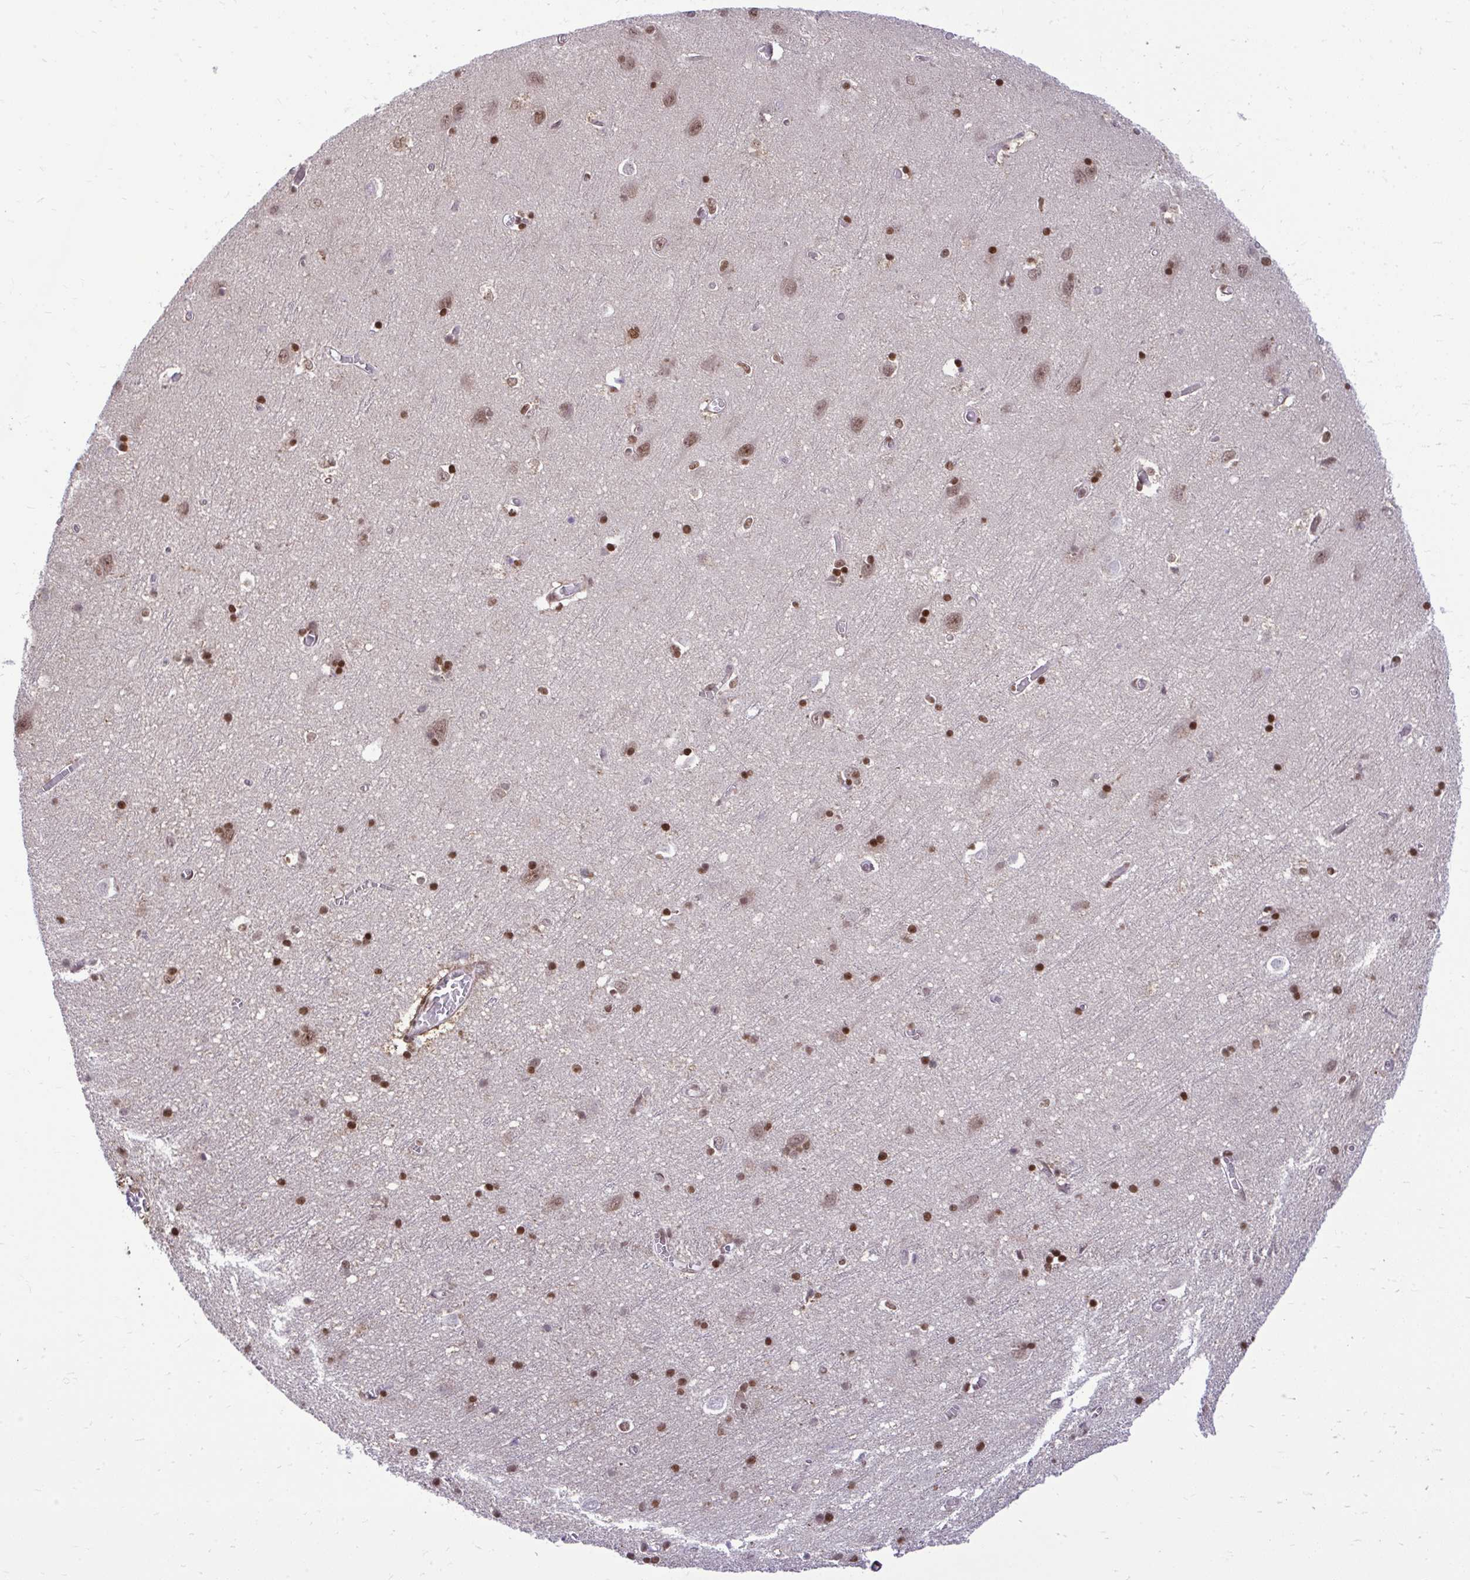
{"staining": {"intensity": "moderate", "quantity": ">75%", "location": "nuclear"}, "tissue": "cerebral cortex", "cell_type": "Endothelial cells", "image_type": "normal", "snomed": [{"axis": "morphology", "description": "Normal tissue, NOS"}, {"axis": "topography", "description": "Cerebral cortex"}], "caption": "This is an image of immunohistochemistry staining of normal cerebral cortex, which shows moderate positivity in the nuclear of endothelial cells.", "gene": "CDYL", "patient": {"sex": "male", "age": 70}}